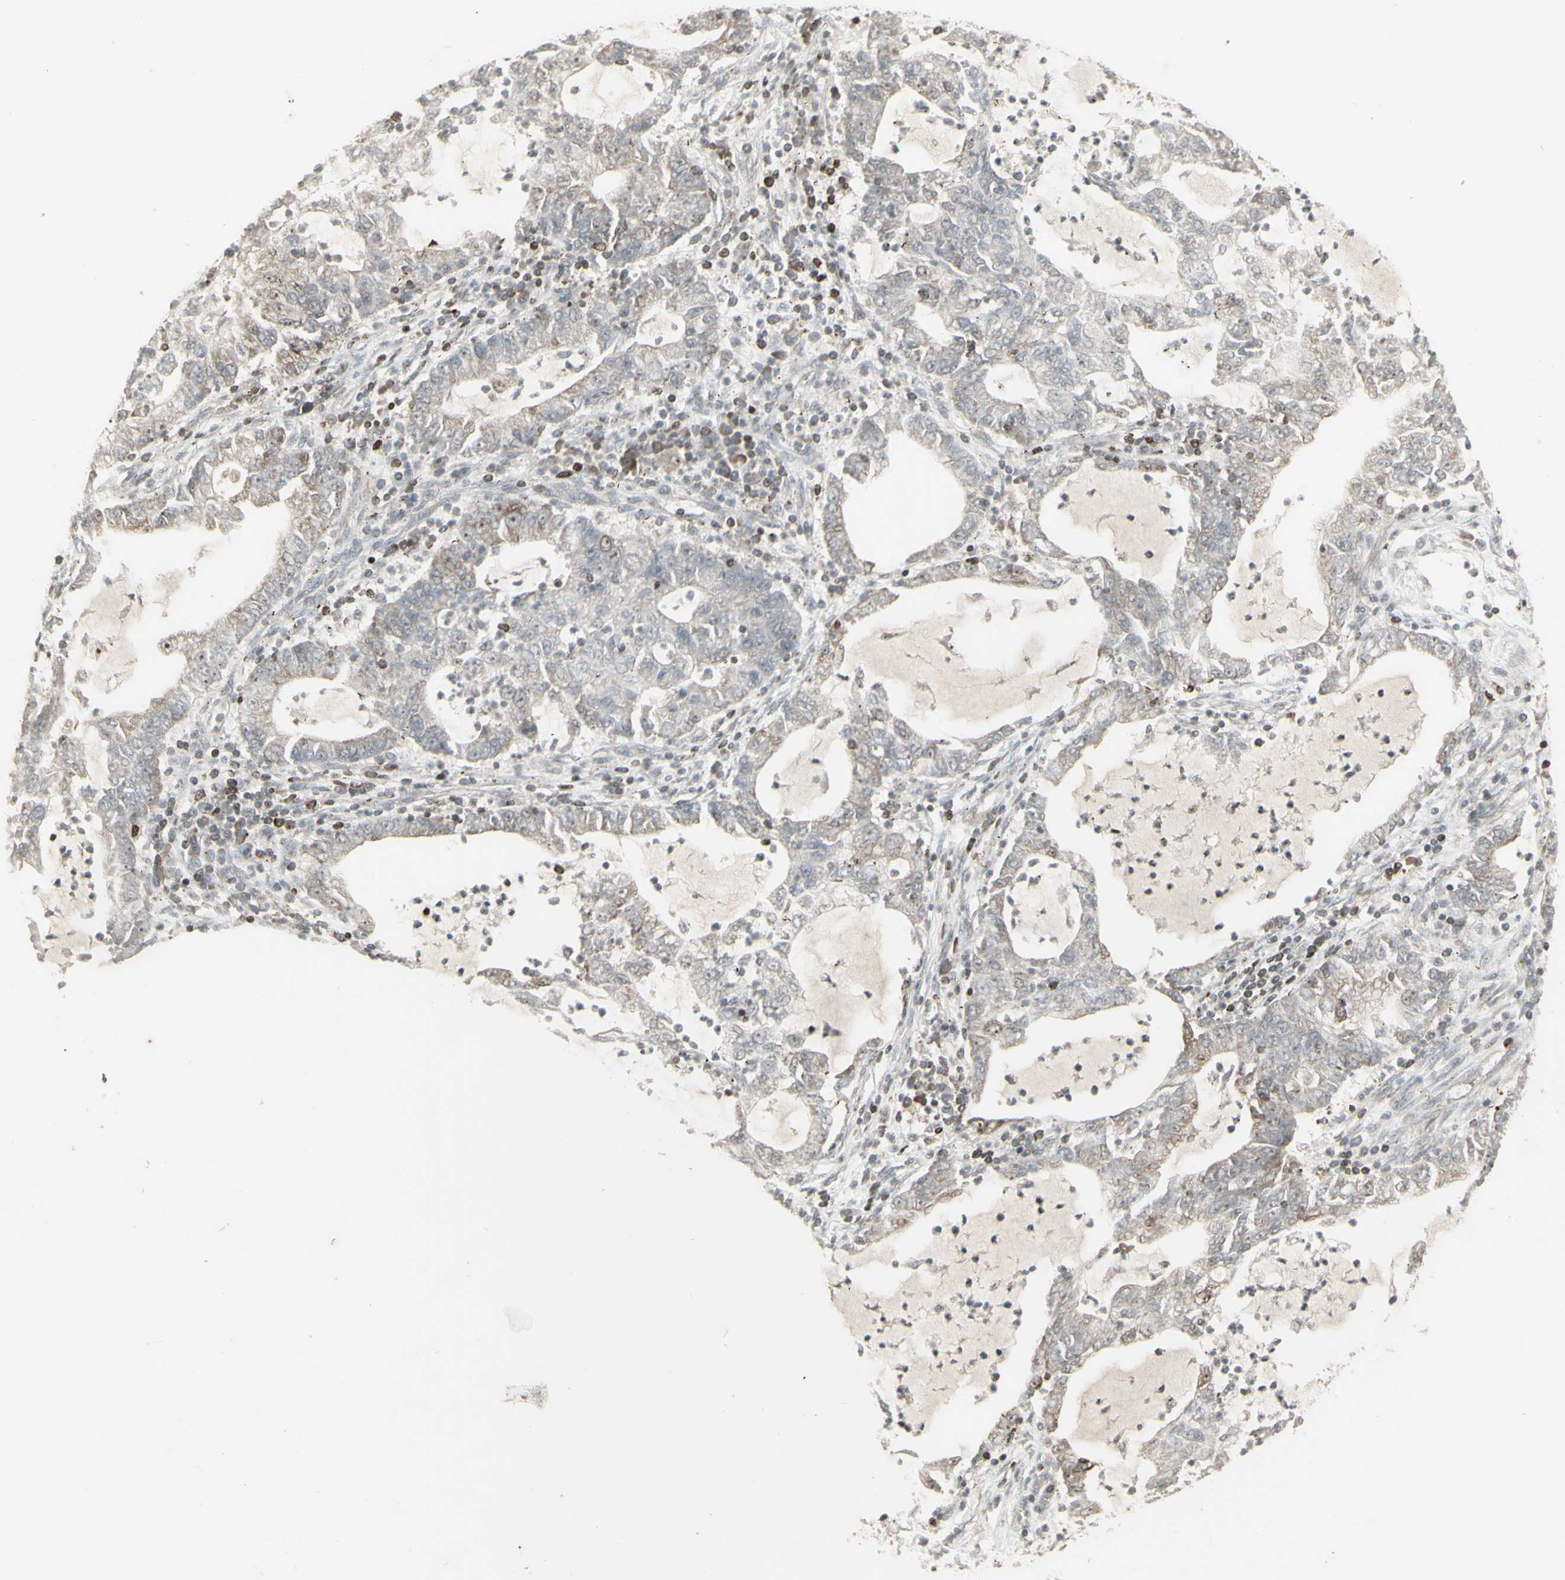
{"staining": {"intensity": "negative", "quantity": "none", "location": "none"}, "tissue": "lung cancer", "cell_type": "Tumor cells", "image_type": "cancer", "snomed": [{"axis": "morphology", "description": "Adenocarcinoma, NOS"}, {"axis": "topography", "description": "Lung"}], "caption": "DAB (3,3'-diaminobenzidine) immunohistochemical staining of lung cancer shows no significant staining in tumor cells.", "gene": "CSK", "patient": {"sex": "female", "age": 51}}